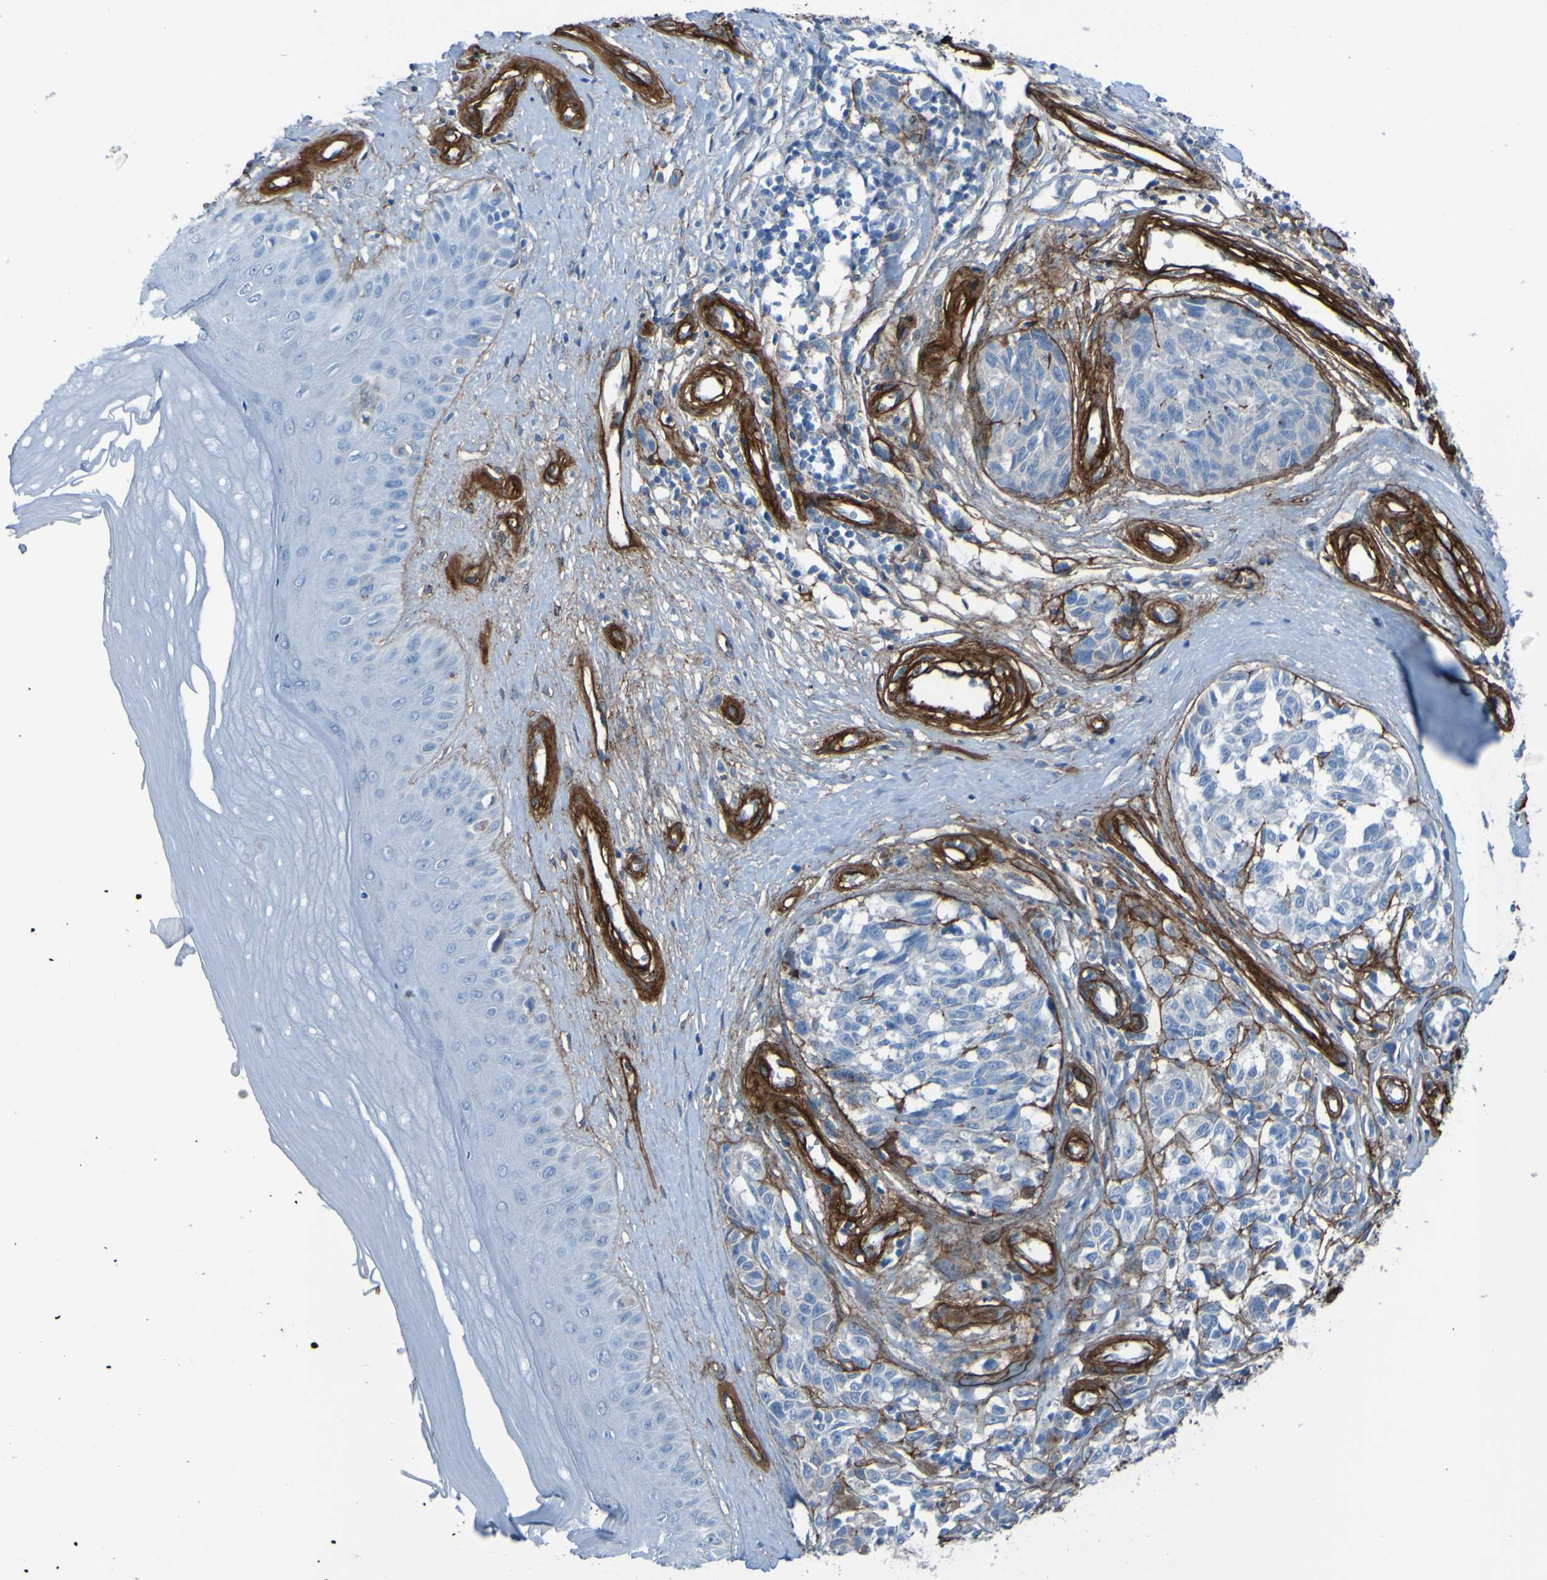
{"staining": {"intensity": "negative", "quantity": "none", "location": "none"}, "tissue": "melanoma", "cell_type": "Tumor cells", "image_type": "cancer", "snomed": [{"axis": "morphology", "description": "Malignant melanoma, NOS"}, {"axis": "topography", "description": "Skin"}], "caption": "This is an immunohistochemistry (IHC) histopathology image of human malignant melanoma. There is no staining in tumor cells.", "gene": "COL4A2", "patient": {"sex": "female", "age": 64}}